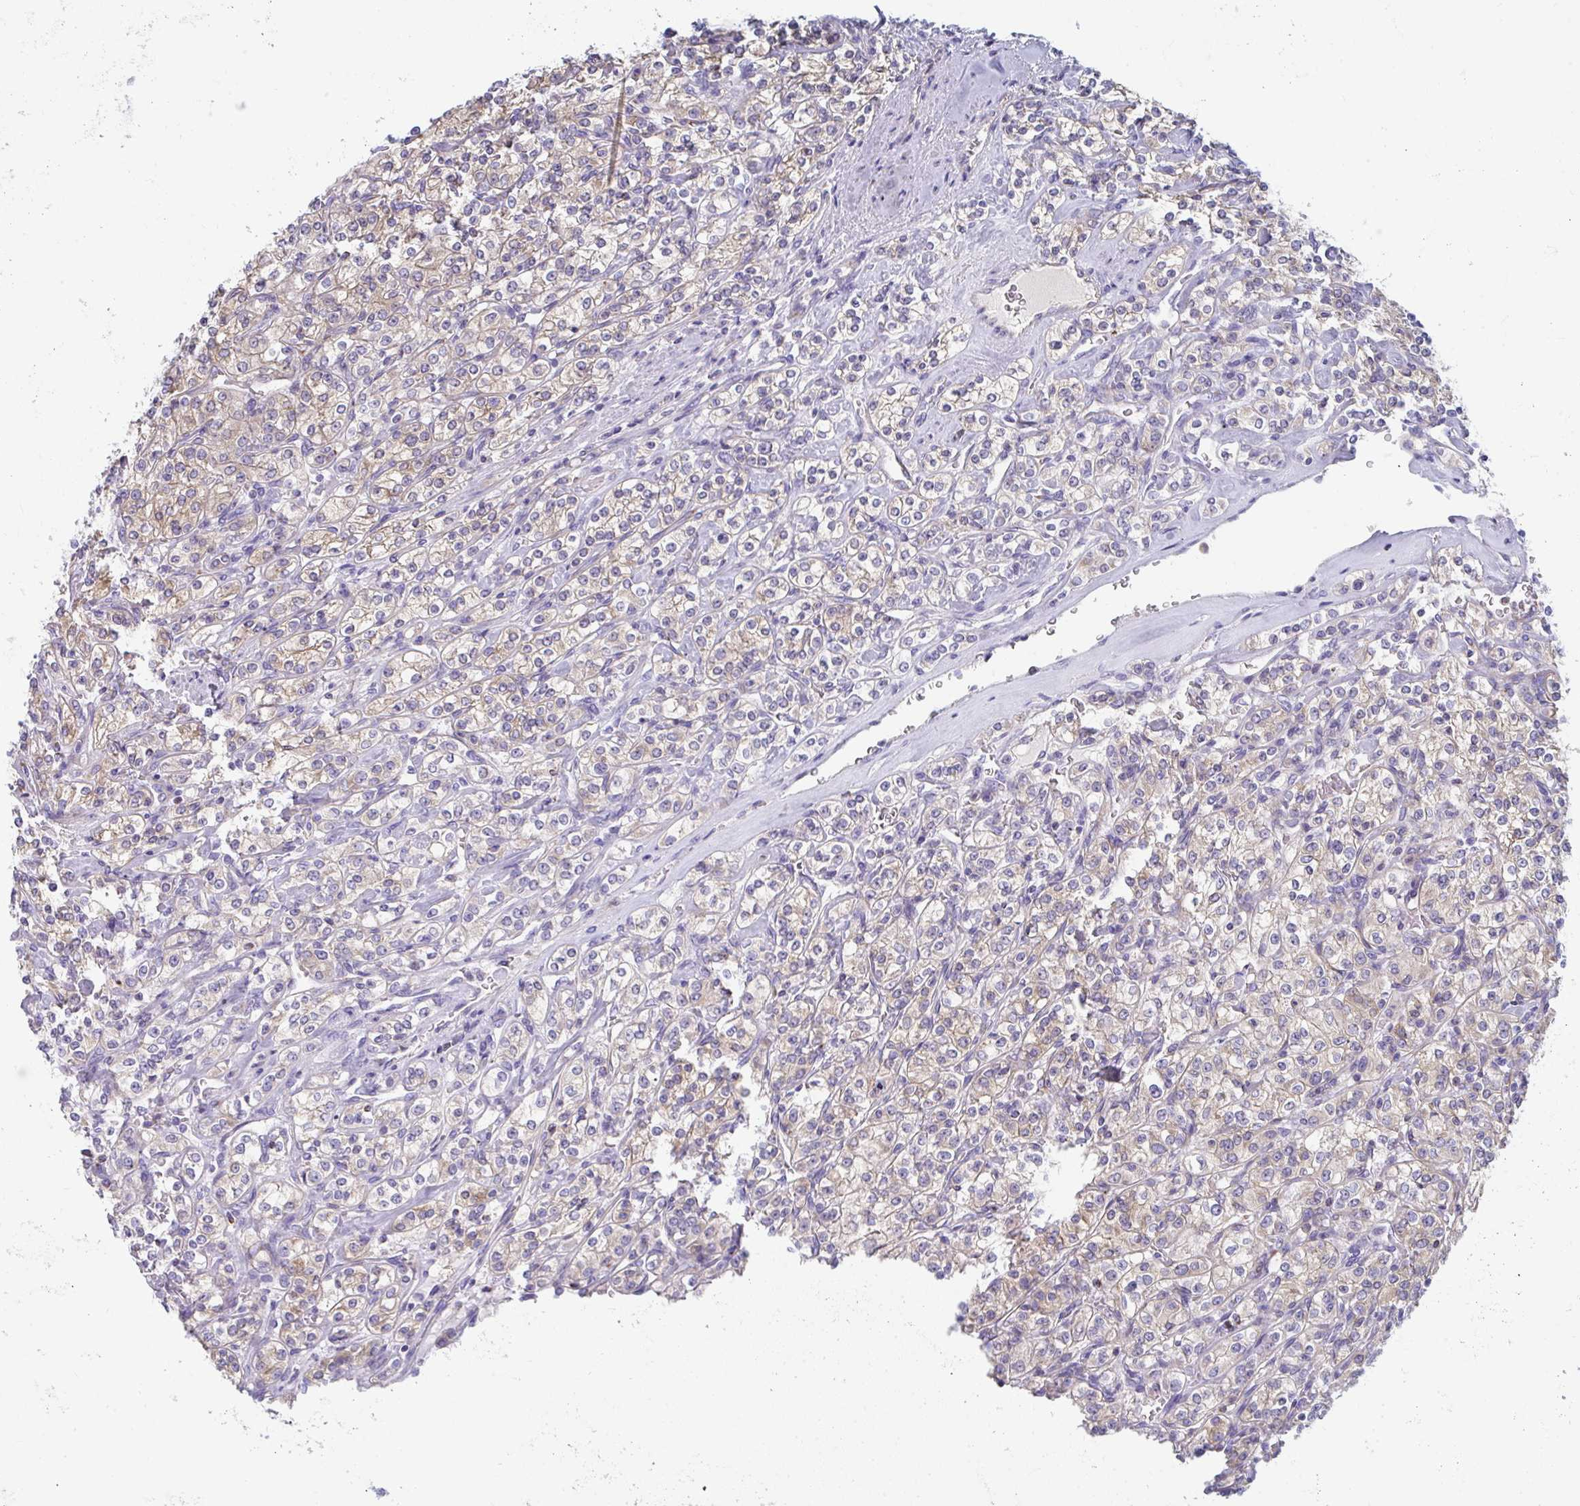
{"staining": {"intensity": "weak", "quantity": "25%-75%", "location": "cytoplasmic/membranous"}, "tissue": "renal cancer", "cell_type": "Tumor cells", "image_type": "cancer", "snomed": [{"axis": "morphology", "description": "Adenocarcinoma, NOS"}, {"axis": "topography", "description": "Kidney"}], "caption": "A histopathology image of human renal adenocarcinoma stained for a protein displays weak cytoplasmic/membranous brown staining in tumor cells.", "gene": "MGAM2", "patient": {"sex": "male", "age": 77}}